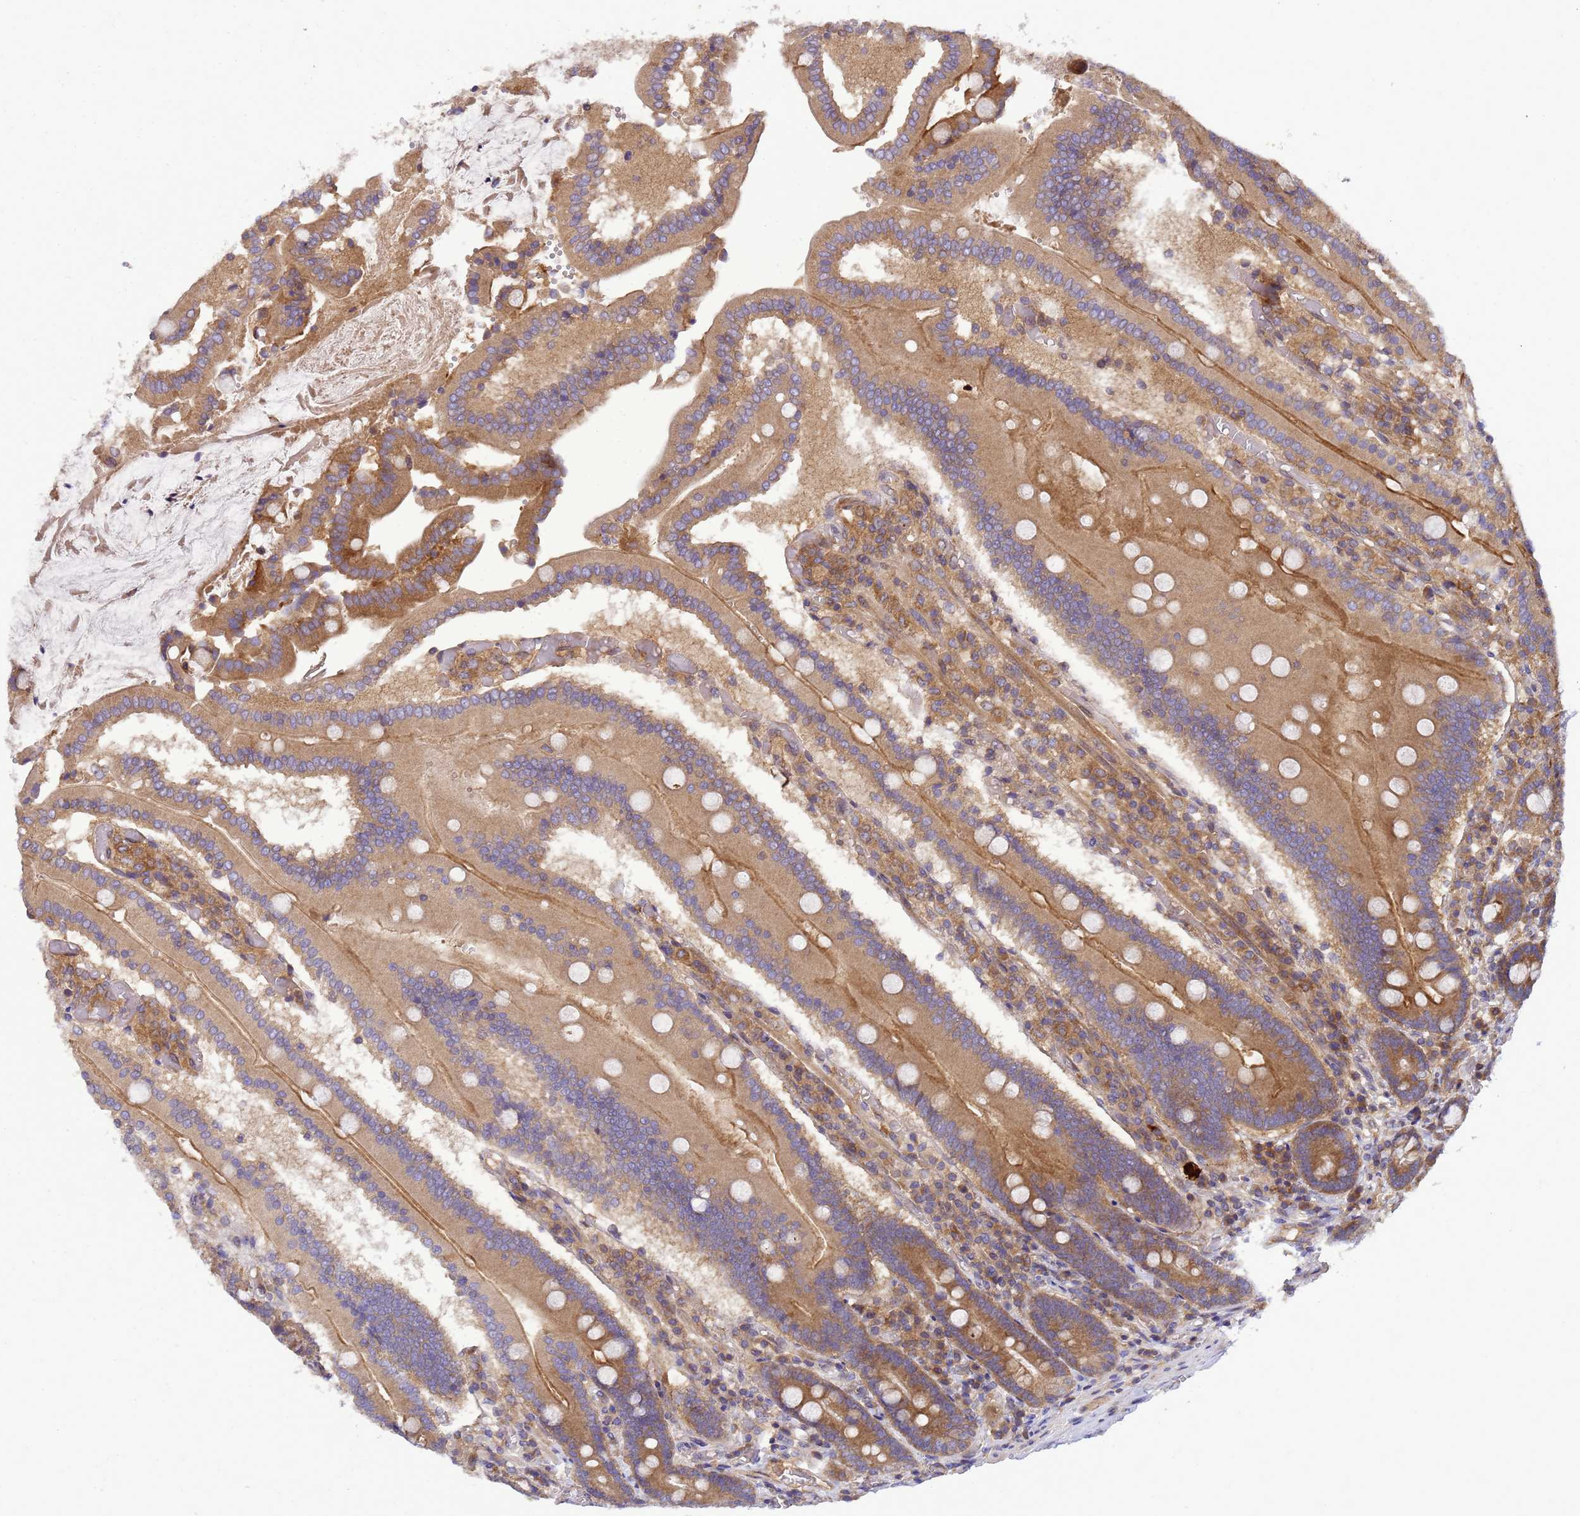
{"staining": {"intensity": "strong", "quantity": ">75%", "location": "cytoplasmic/membranous"}, "tissue": "duodenum", "cell_type": "Glandular cells", "image_type": "normal", "snomed": [{"axis": "morphology", "description": "Normal tissue, NOS"}, {"axis": "topography", "description": "Duodenum"}], "caption": "Protein expression analysis of benign duodenum displays strong cytoplasmic/membranous positivity in approximately >75% of glandular cells.", "gene": "BECN1", "patient": {"sex": "female", "age": 62}}